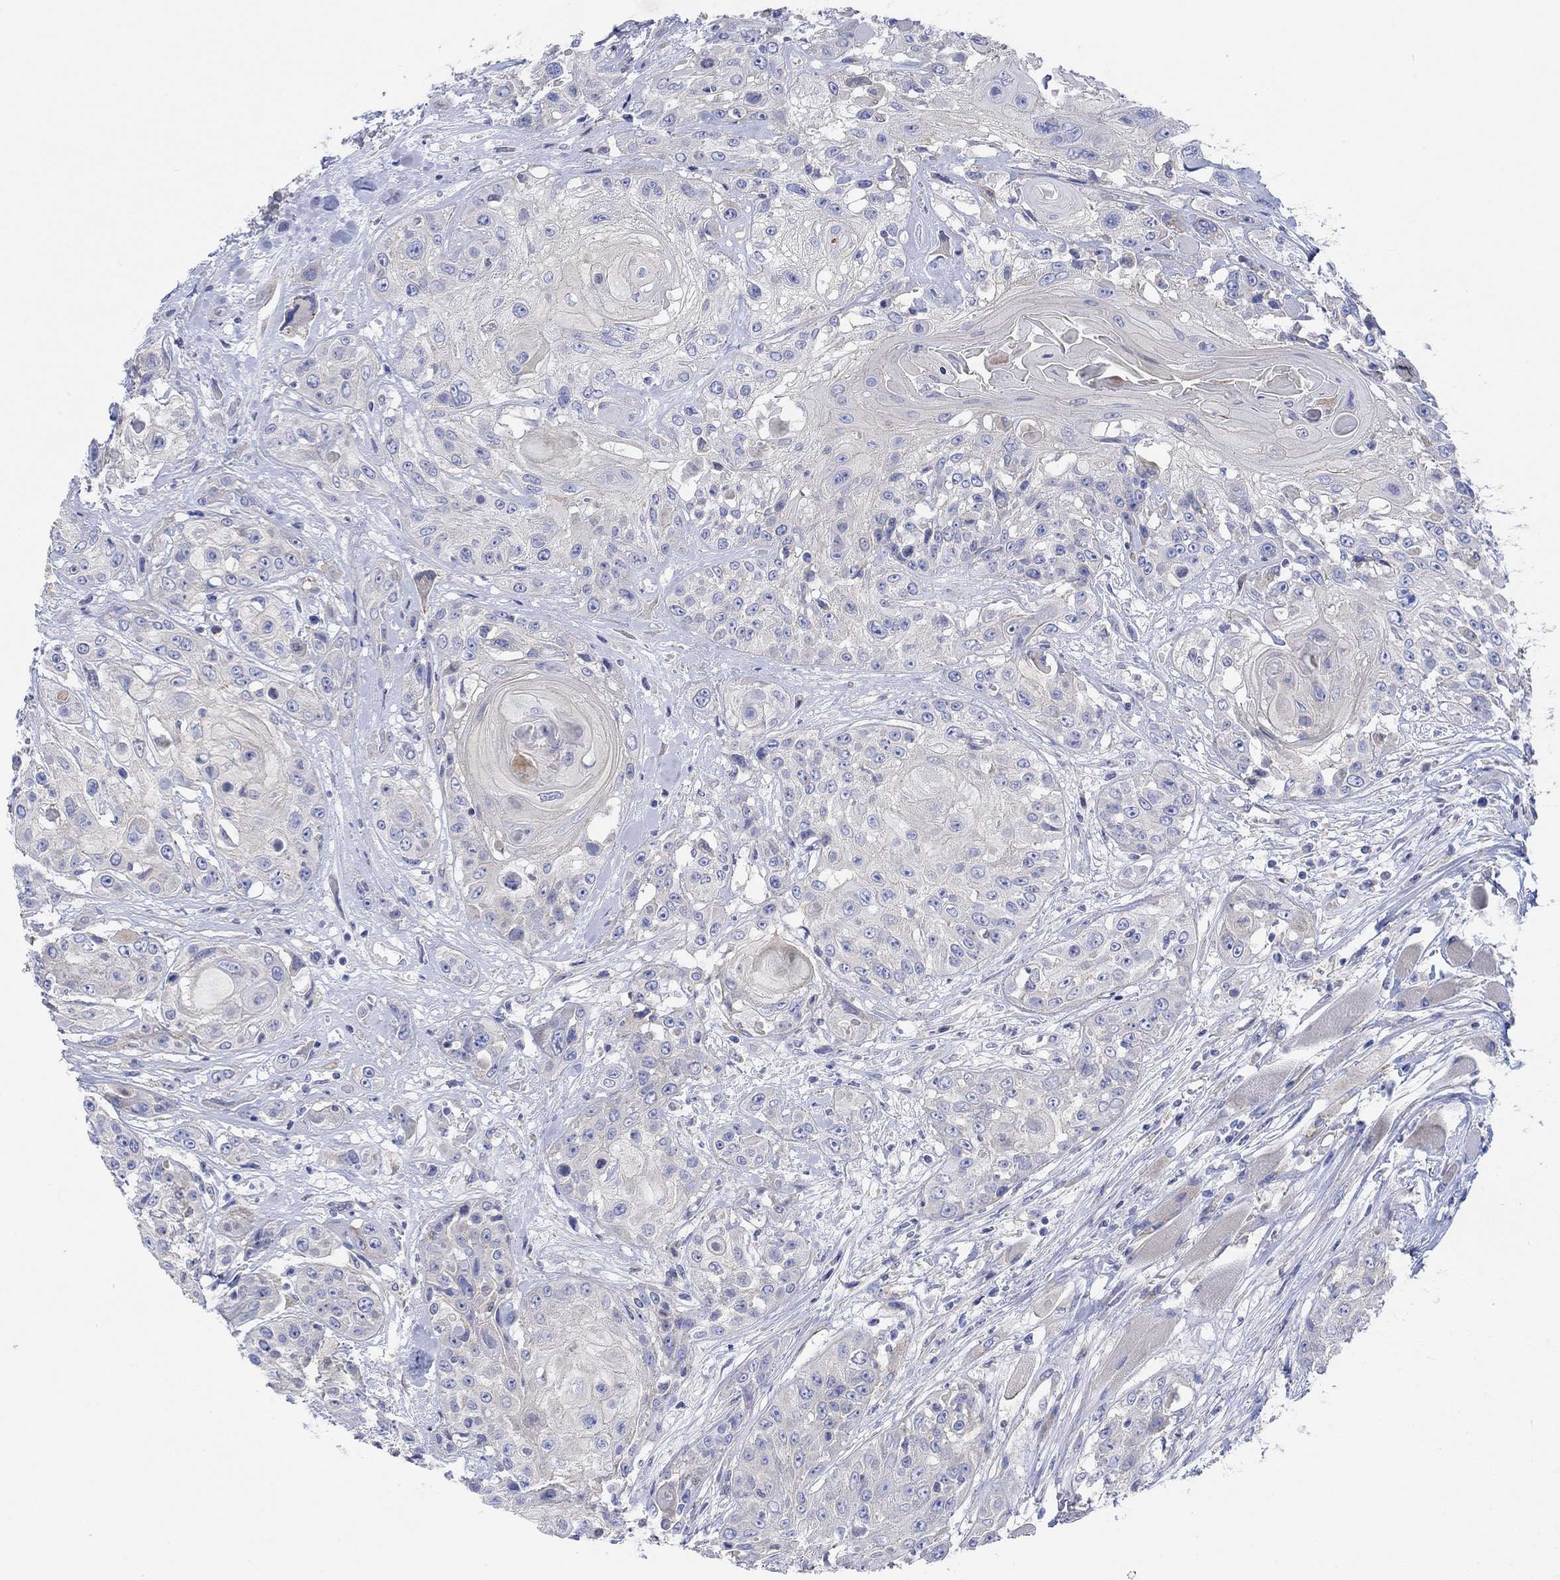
{"staining": {"intensity": "negative", "quantity": "none", "location": "none"}, "tissue": "head and neck cancer", "cell_type": "Tumor cells", "image_type": "cancer", "snomed": [{"axis": "morphology", "description": "Squamous cell carcinoma, NOS"}, {"axis": "topography", "description": "Head-Neck"}], "caption": "Tumor cells are negative for brown protein staining in head and neck cancer.", "gene": "REEP6", "patient": {"sex": "female", "age": 59}}